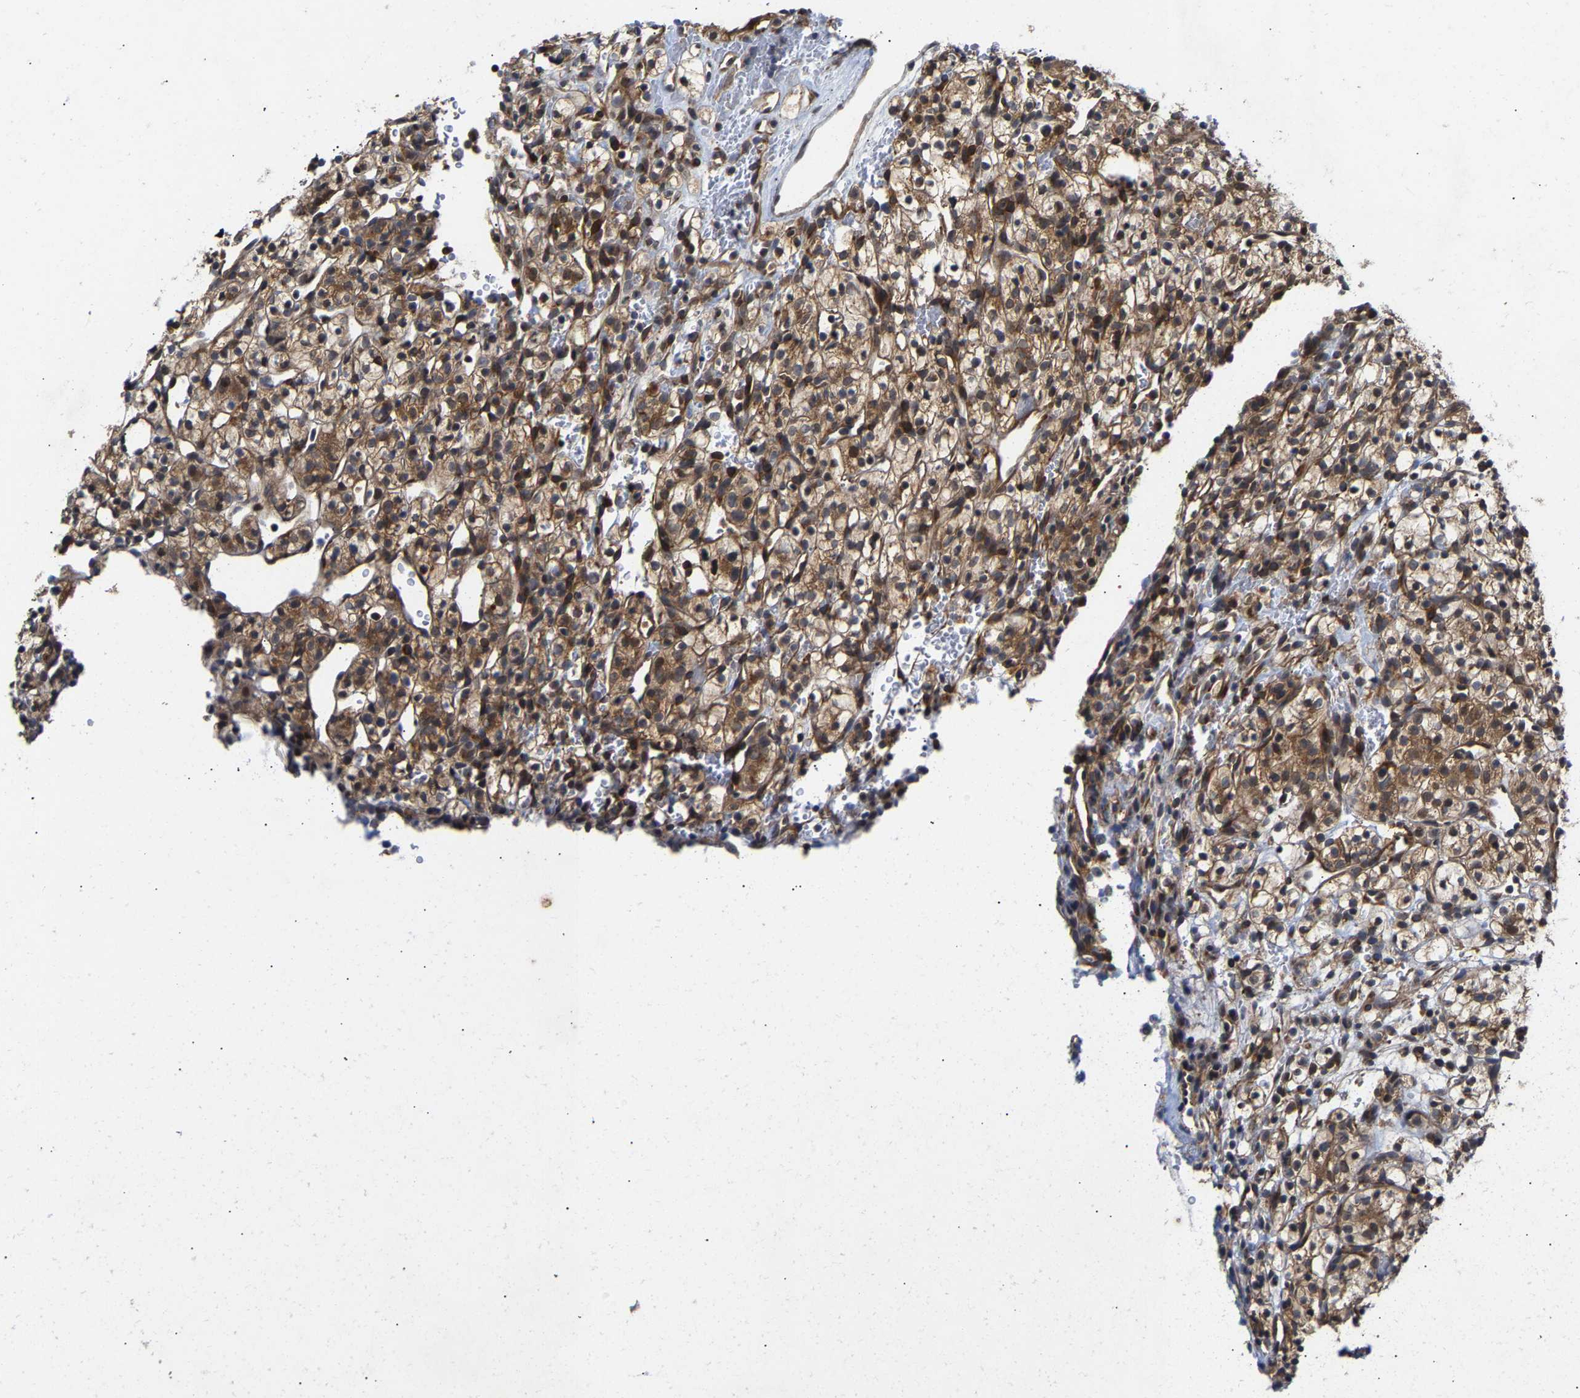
{"staining": {"intensity": "moderate", "quantity": ">75%", "location": "cytoplasmic/membranous"}, "tissue": "renal cancer", "cell_type": "Tumor cells", "image_type": "cancer", "snomed": [{"axis": "morphology", "description": "Adenocarcinoma, NOS"}, {"axis": "topography", "description": "Kidney"}], "caption": "Immunohistochemistry histopathology image of neoplastic tissue: renal adenocarcinoma stained using immunohistochemistry exhibits medium levels of moderate protein expression localized specifically in the cytoplasmic/membranous of tumor cells, appearing as a cytoplasmic/membranous brown color.", "gene": "CLIP2", "patient": {"sex": "female", "age": 57}}